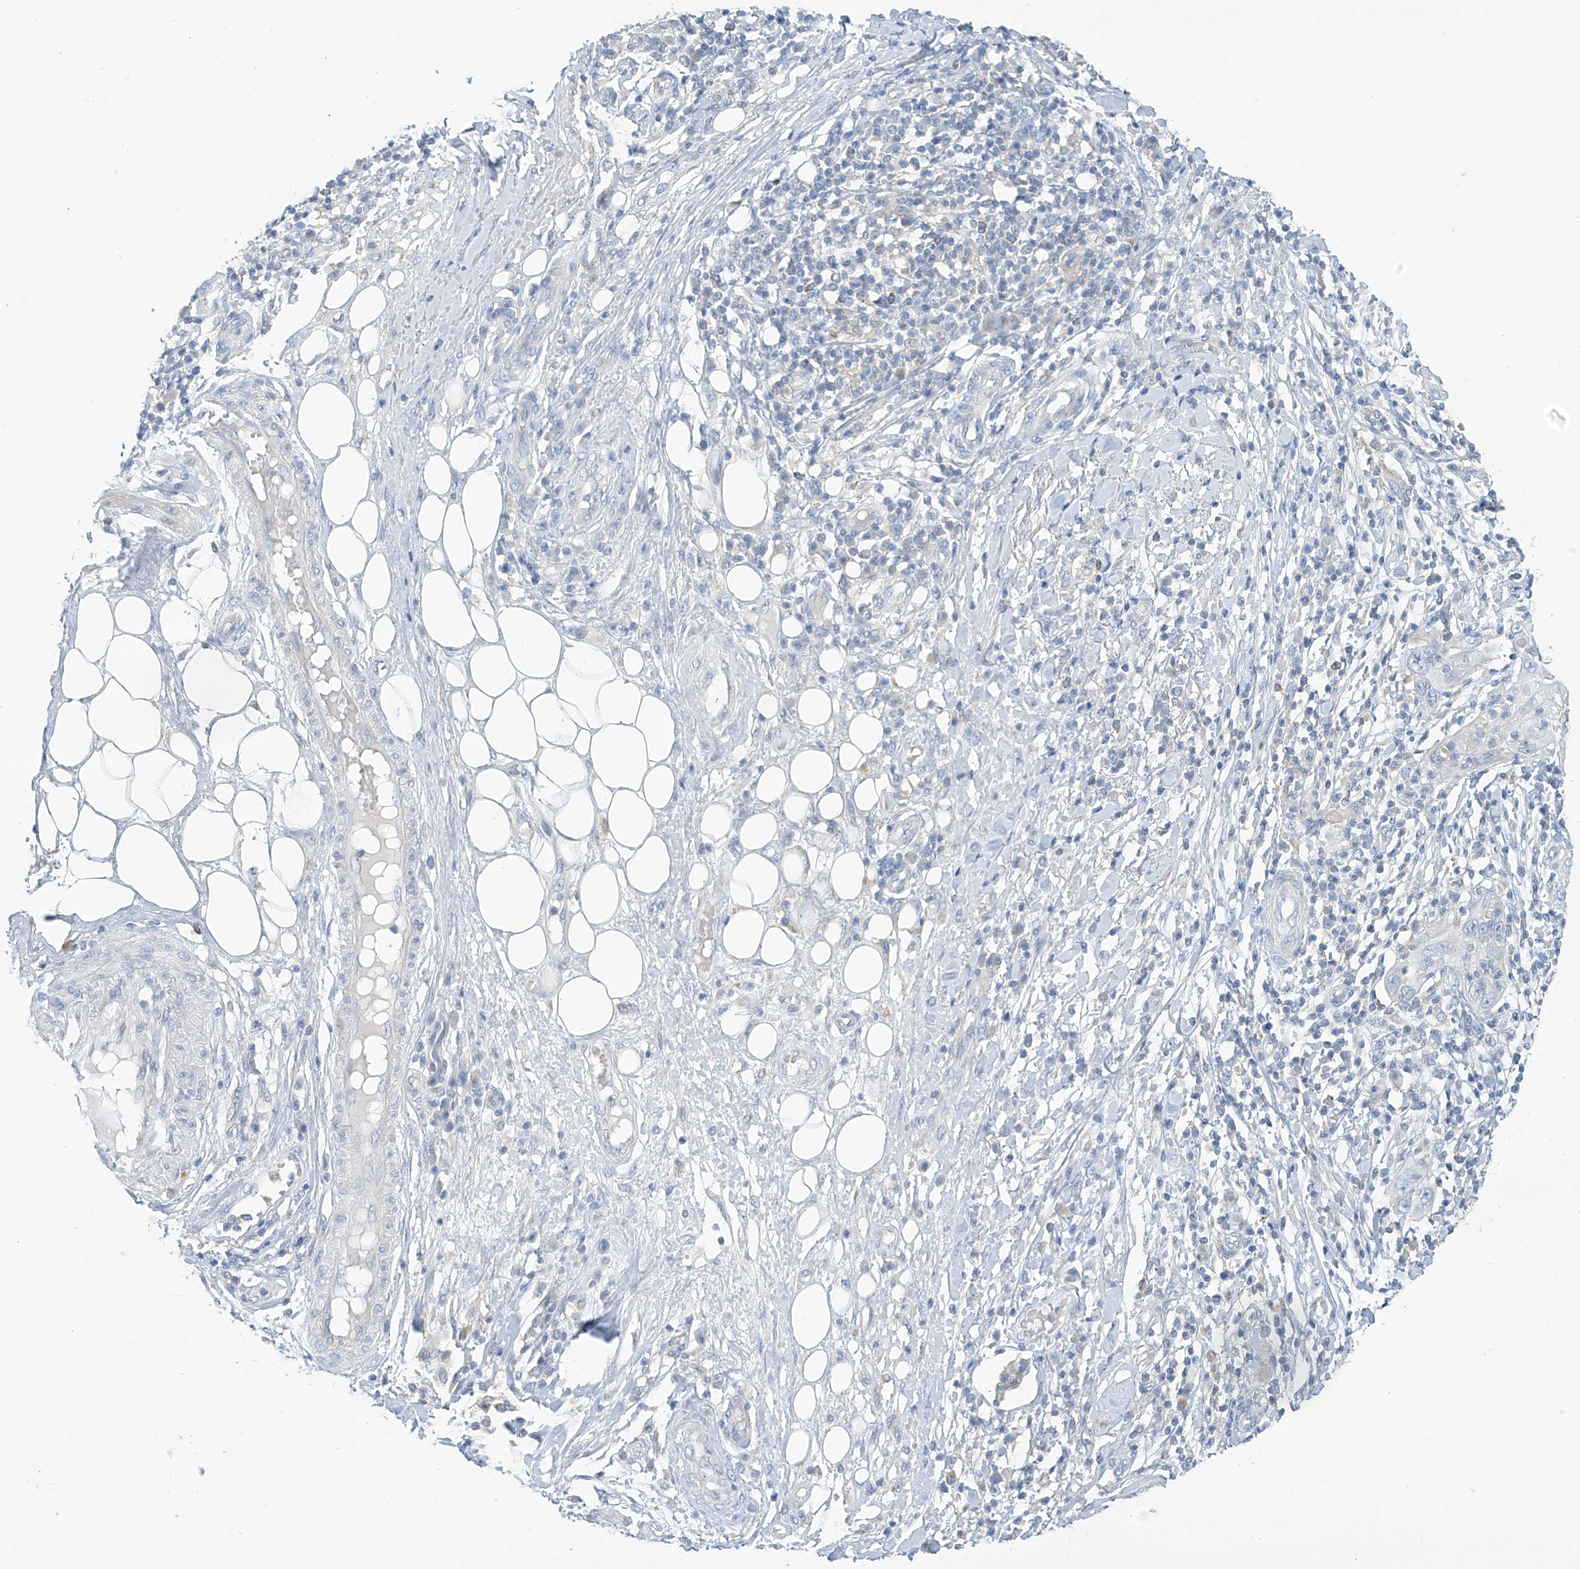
{"staining": {"intensity": "negative", "quantity": "none", "location": "none"}, "tissue": "skin cancer", "cell_type": "Tumor cells", "image_type": "cancer", "snomed": [{"axis": "morphology", "description": "Squamous cell carcinoma, NOS"}, {"axis": "topography", "description": "Skin"}], "caption": "A histopathology image of human squamous cell carcinoma (skin) is negative for staining in tumor cells.", "gene": "SLC6A12", "patient": {"sex": "female", "age": 88}}